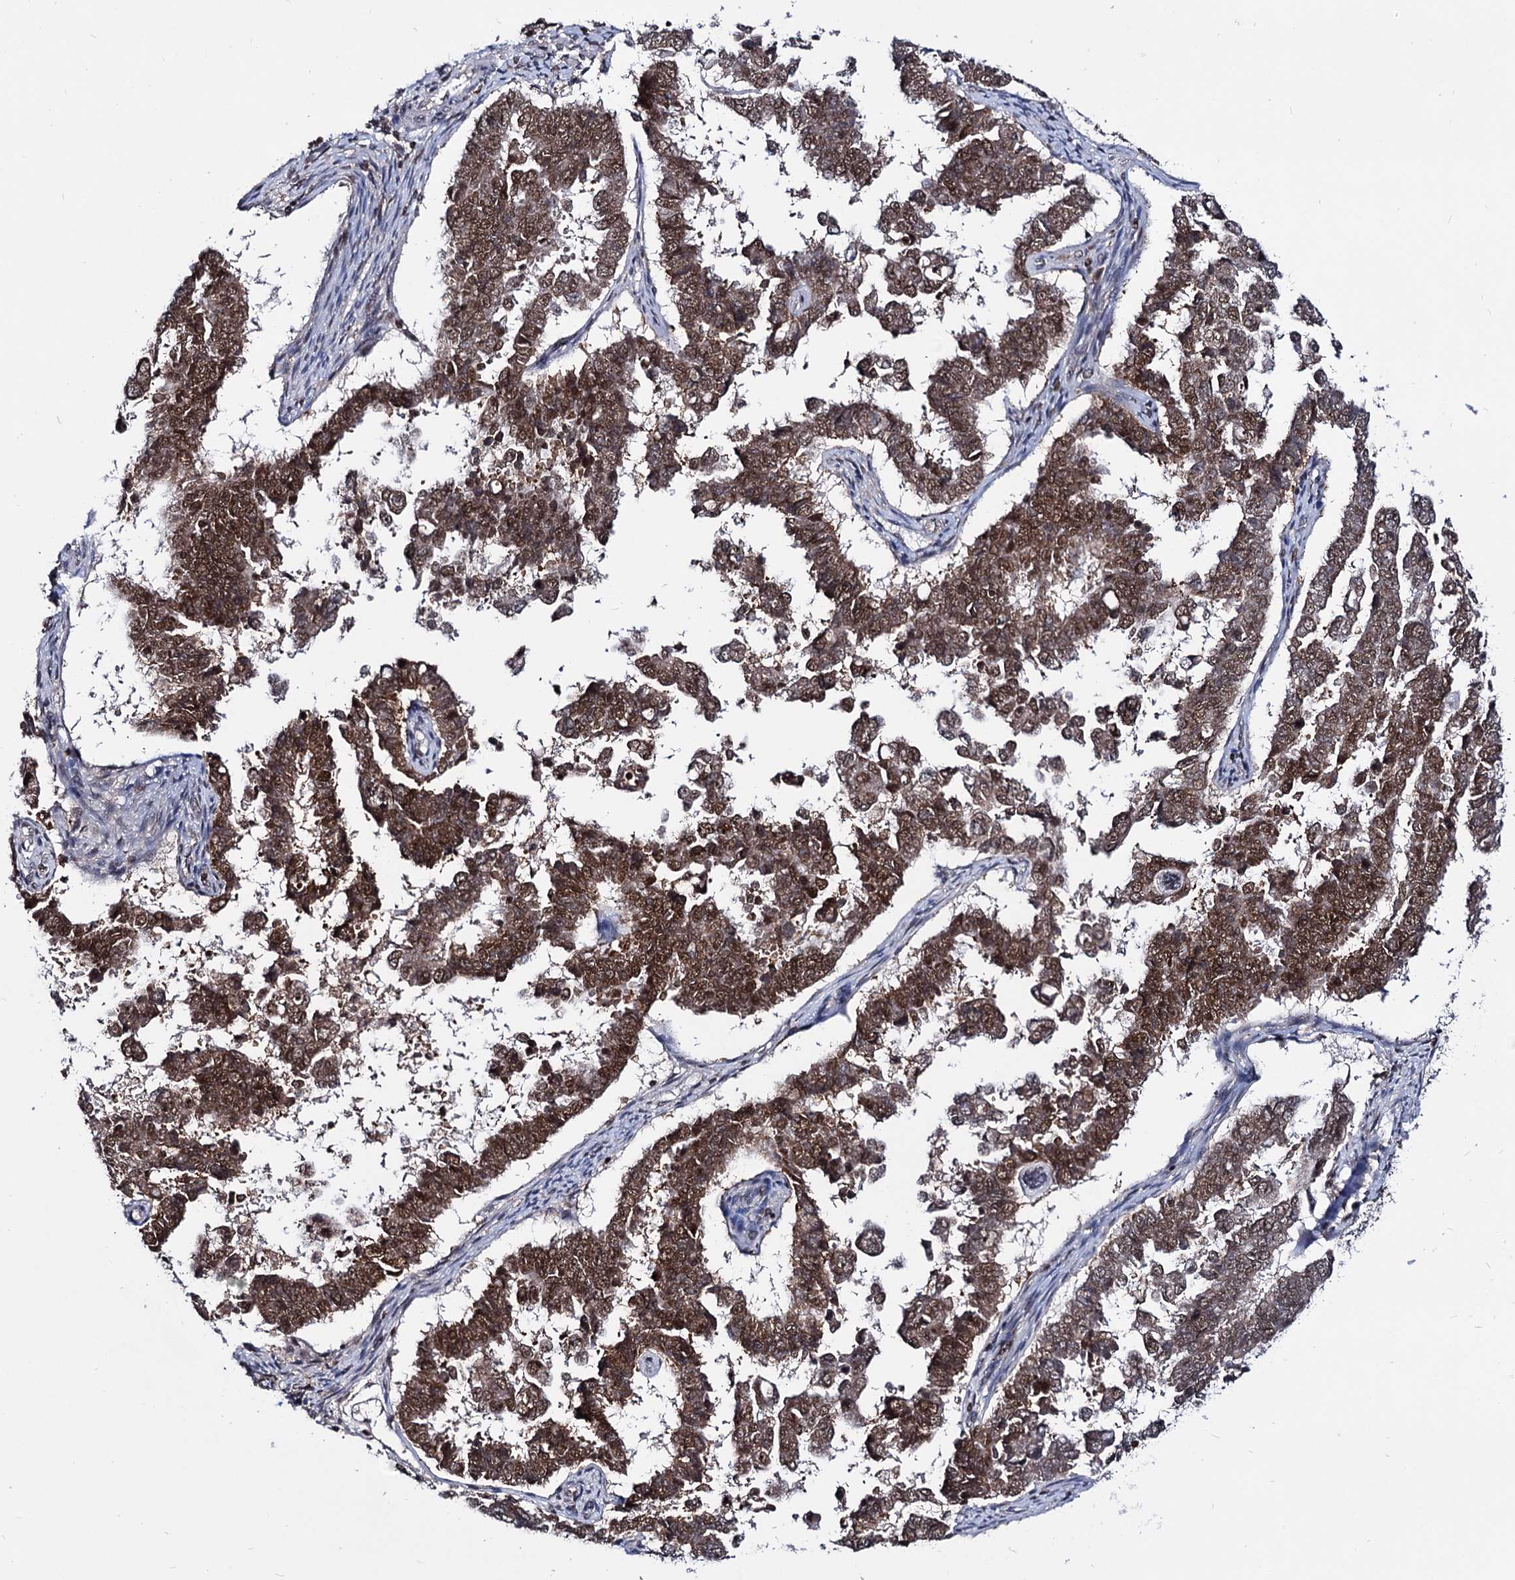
{"staining": {"intensity": "strong", "quantity": ">75%", "location": "cytoplasmic/membranous,nuclear"}, "tissue": "endometrial cancer", "cell_type": "Tumor cells", "image_type": "cancer", "snomed": [{"axis": "morphology", "description": "Adenocarcinoma, NOS"}, {"axis": "topography", "description": "Endometrium"}], "caption": "Brown immunohistochemical staining in human endometrial adenocarcinoma reveals strong cytoplasmic/membranous and nuclear expression in about >75% of tumor cells.", "gene": "SMCHD1", "patient": {"sex": "female", "age": 75}}